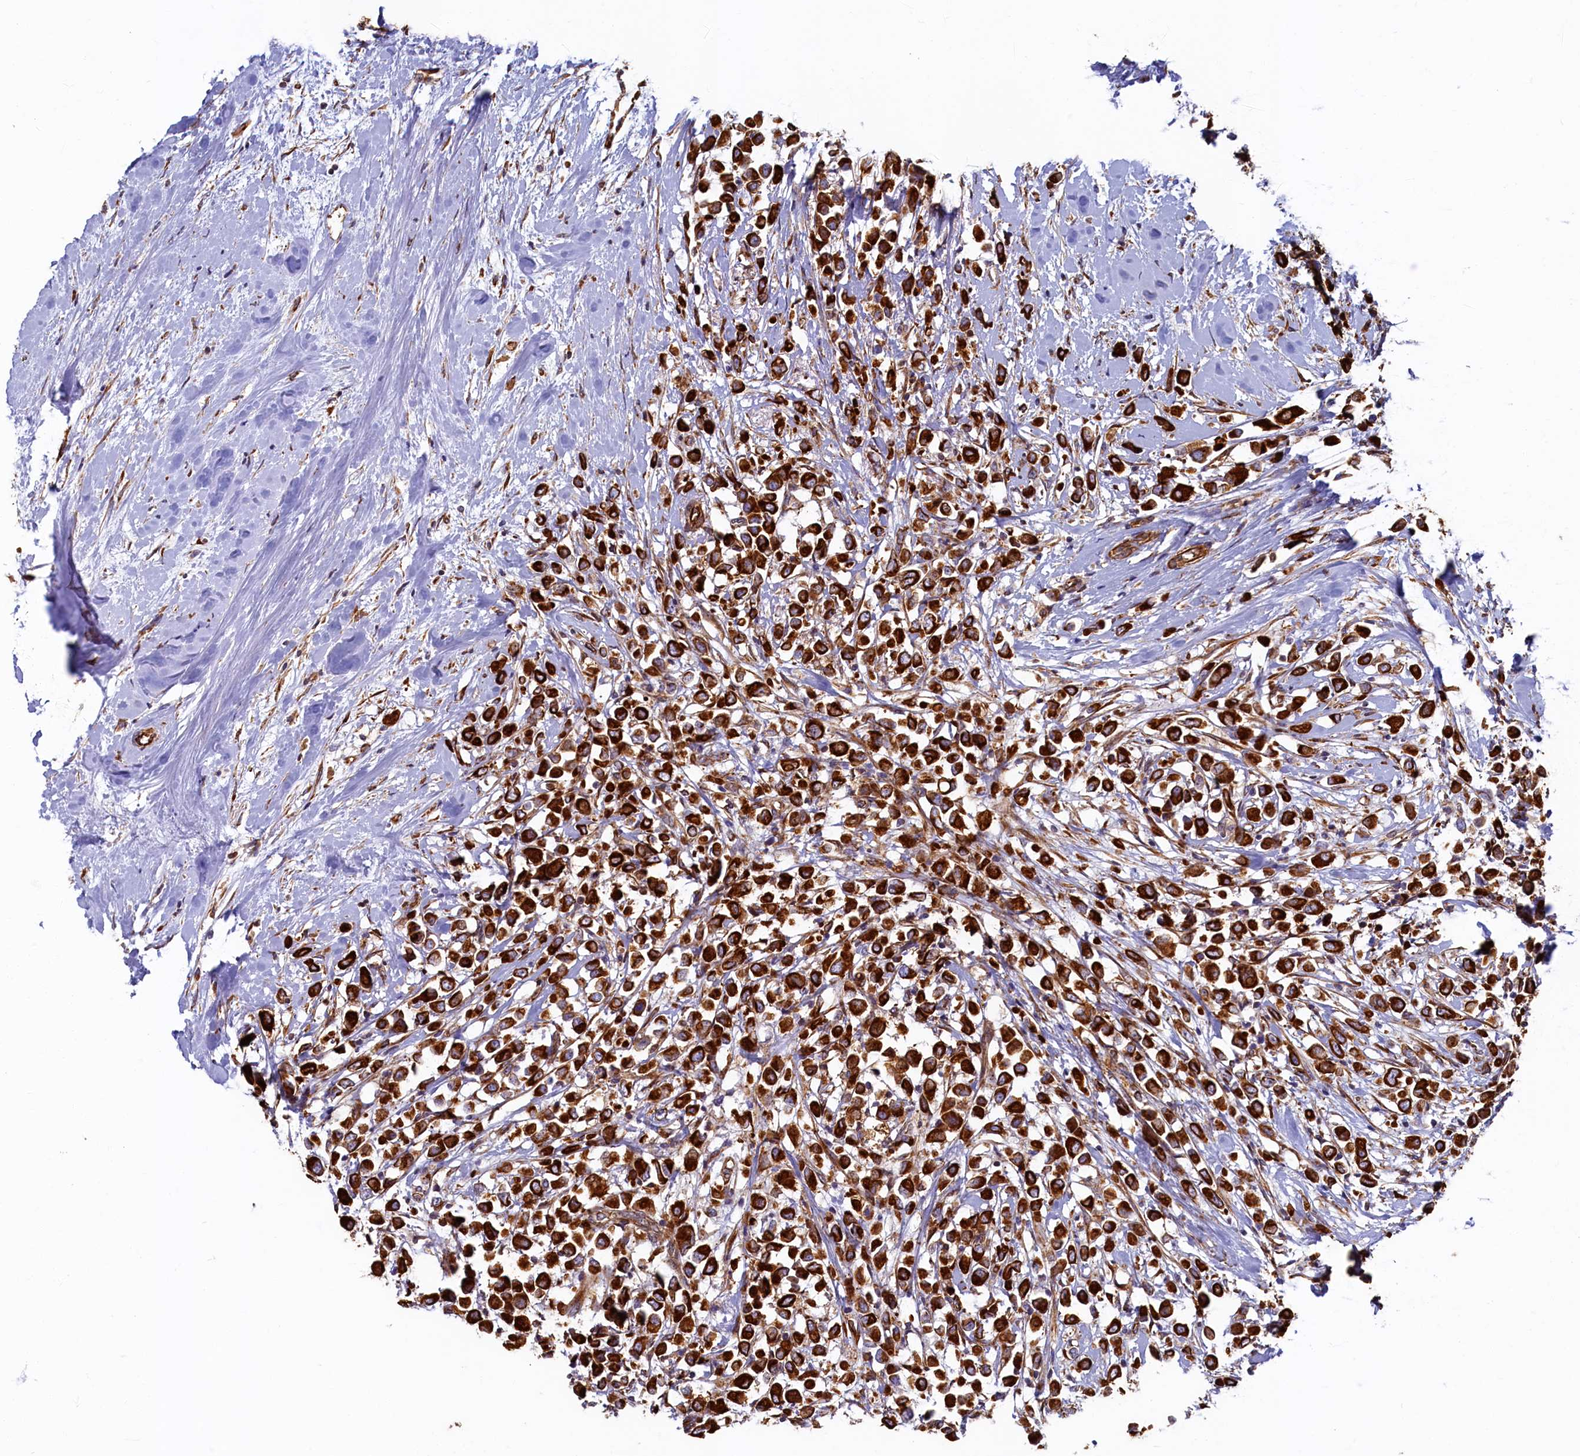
{"staining": {"intensity": "strong", "quantity": ">75%", "location": "cytoplasmic/membranous"}, "tissue": "breast cancer", "cell_type": "Tumor cells", "image_type": "cancer", "snomed": [{"axis": "morphology", "description": "Duct carcinoma"}, {"axis": "topography", "description": "Breast"}], "caption": "This histopathology image exhibits IHC staining of human breast invasive ductal carcinoma, with high strong cytoplasmic/membranous staining in about >75% of tumor cells.", "gene": "LRRC57", "patient": {"sex": "female", "age": 87}}